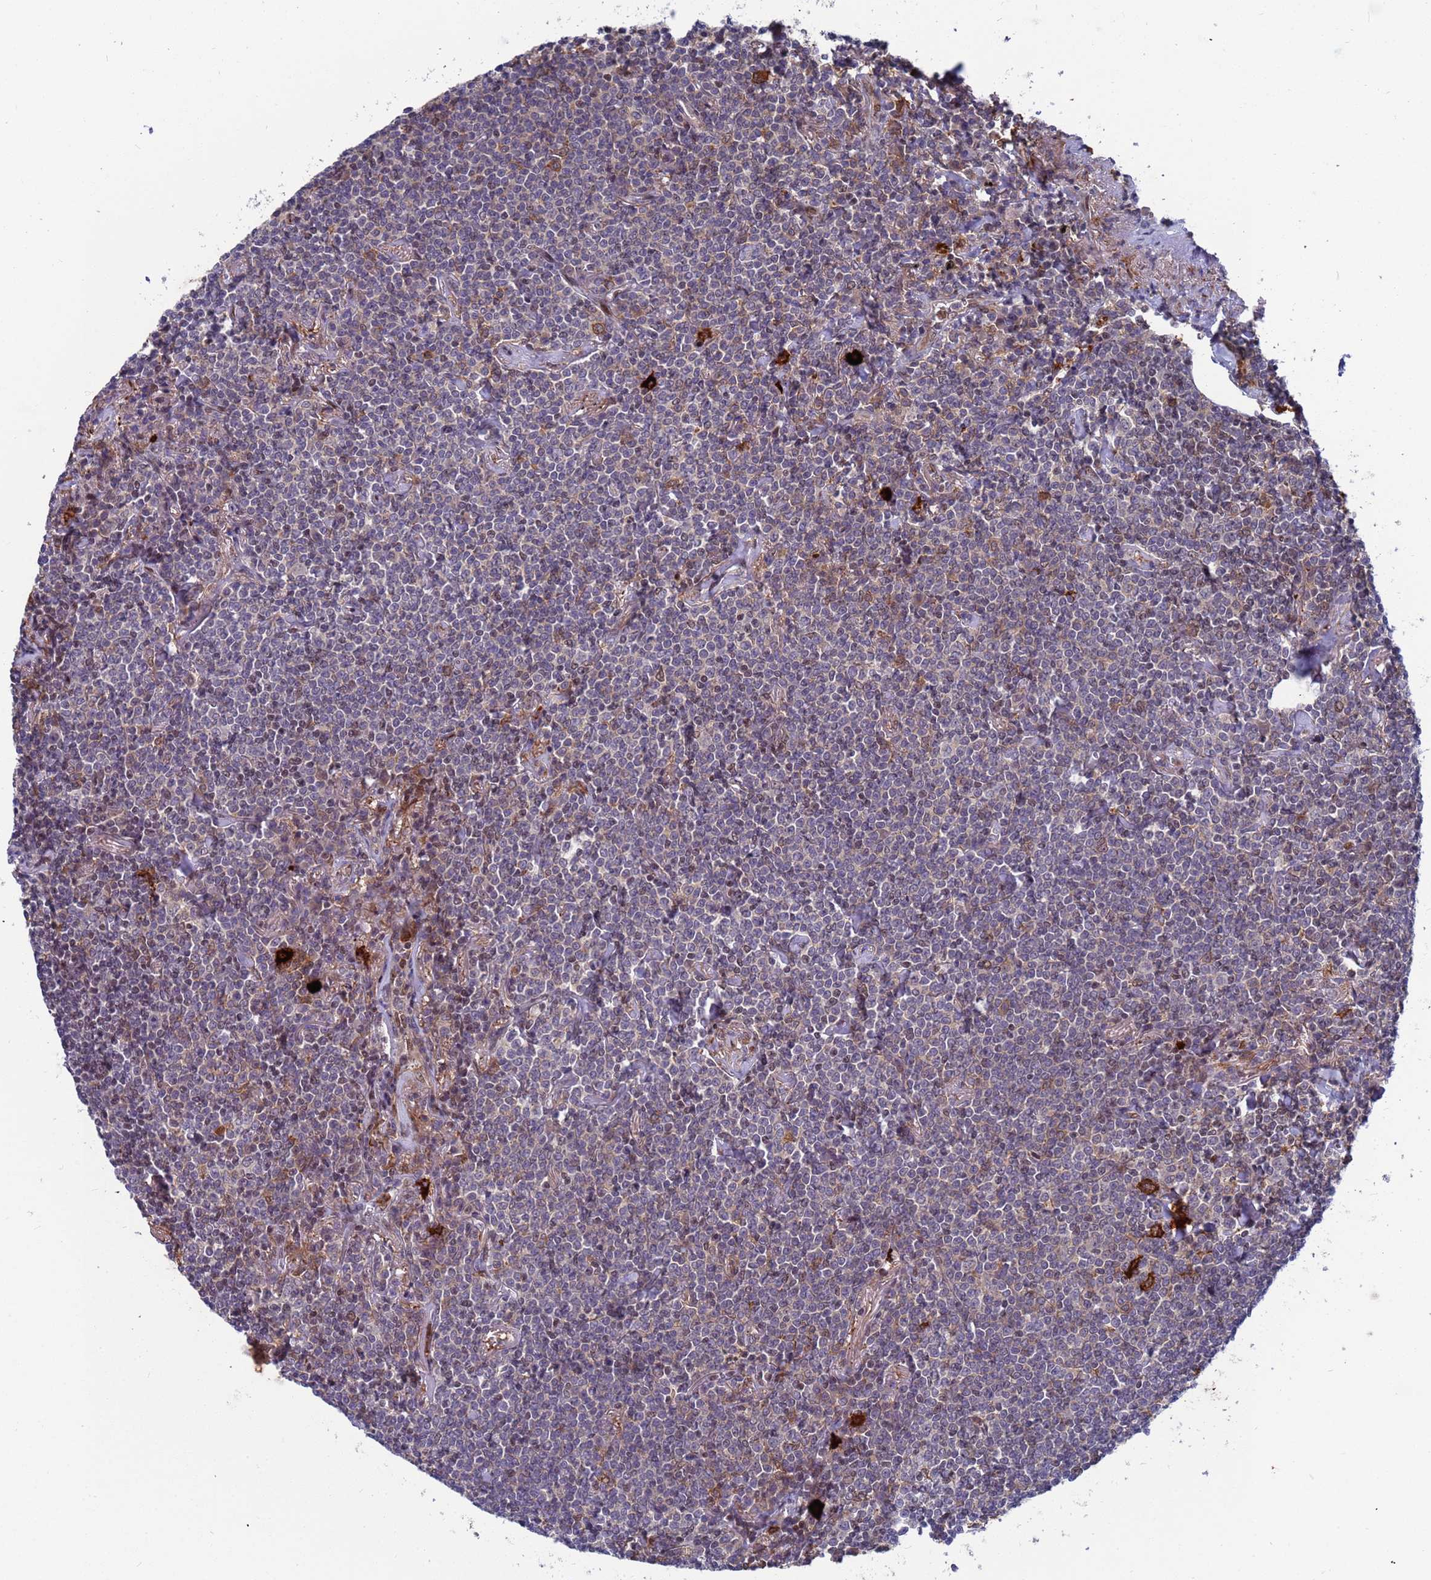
{"staining": {"intensity": "negative", "quantity": "none", "location": "none"}, "tissue": "lymphoma", "cell_type": "Tumor cells", "image_type": "cancer", "snomed": [{"axis": "morphology", "description": "Malignant lymphoma, non-Hodgkin's type, Low grade"}, {"axis": "topography", "description": "Lung"}], "caption": "Tumor cells show no significant protein positivity in low-grade malignant lymphoma, non-Hodgkin's type.", "gene": "TMBIM6", "patient": {"sex": "female", "age": 71}}